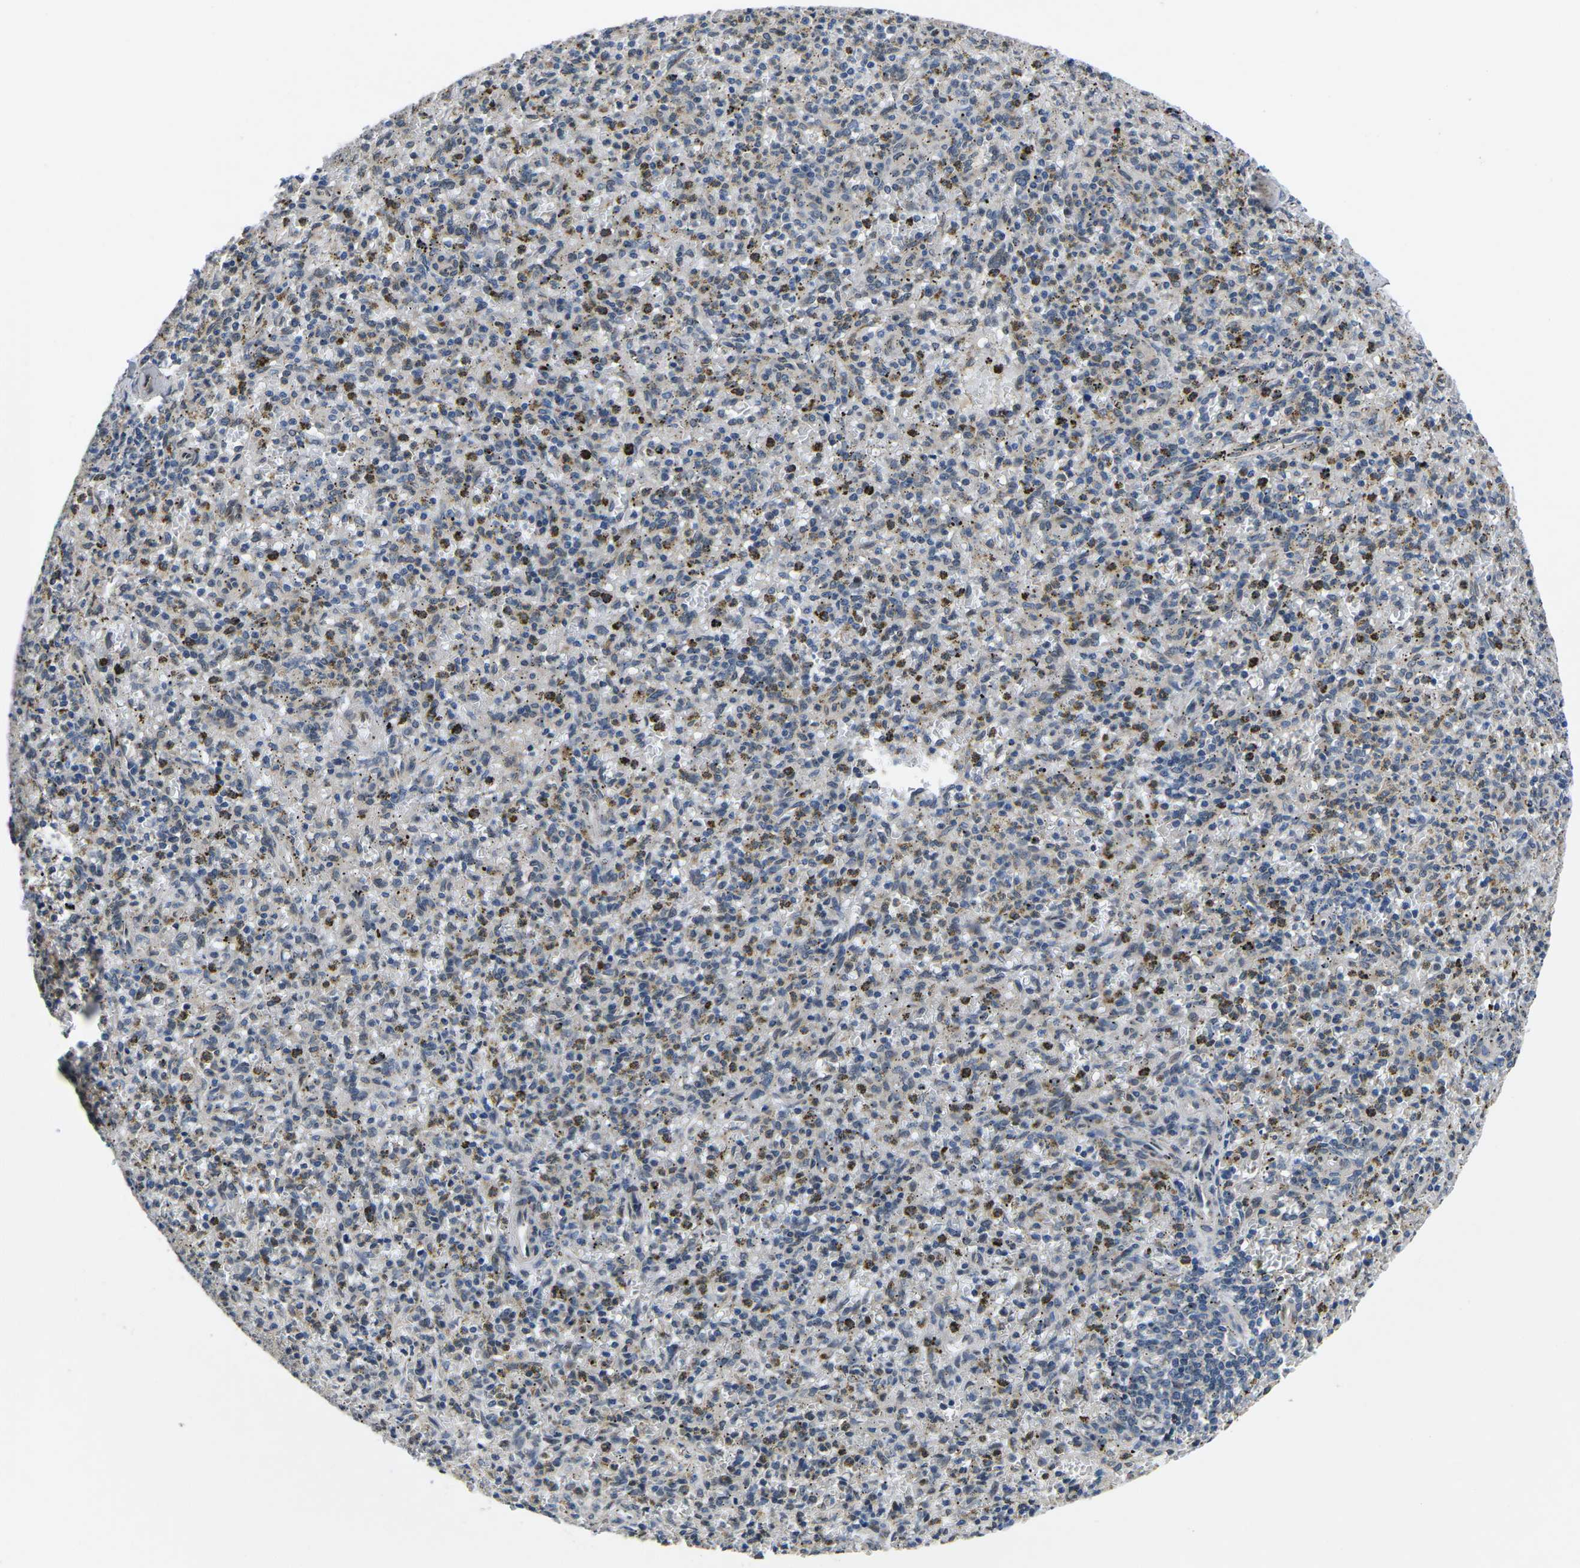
{"staining": {"intensity": "negative", "quantity": "none", "location": "none"}, "tissue": "spleen", "cell_type": "Cells in red pulp", "image_type": "normal", "snomed": [{"axis": "morphology", "description": "Normal tissue, NOS"}, {"axis": "topography", "description": "Spleen"}], "caption": "This micrograph is of benign spleen stained with immunohistochemistry to label a protein in brown with the nuclei are counter-stained blue. There is no positivity in cells in red pulp.", "gene": "SNX10", "patient": {"sex": "male", "age": 72}}